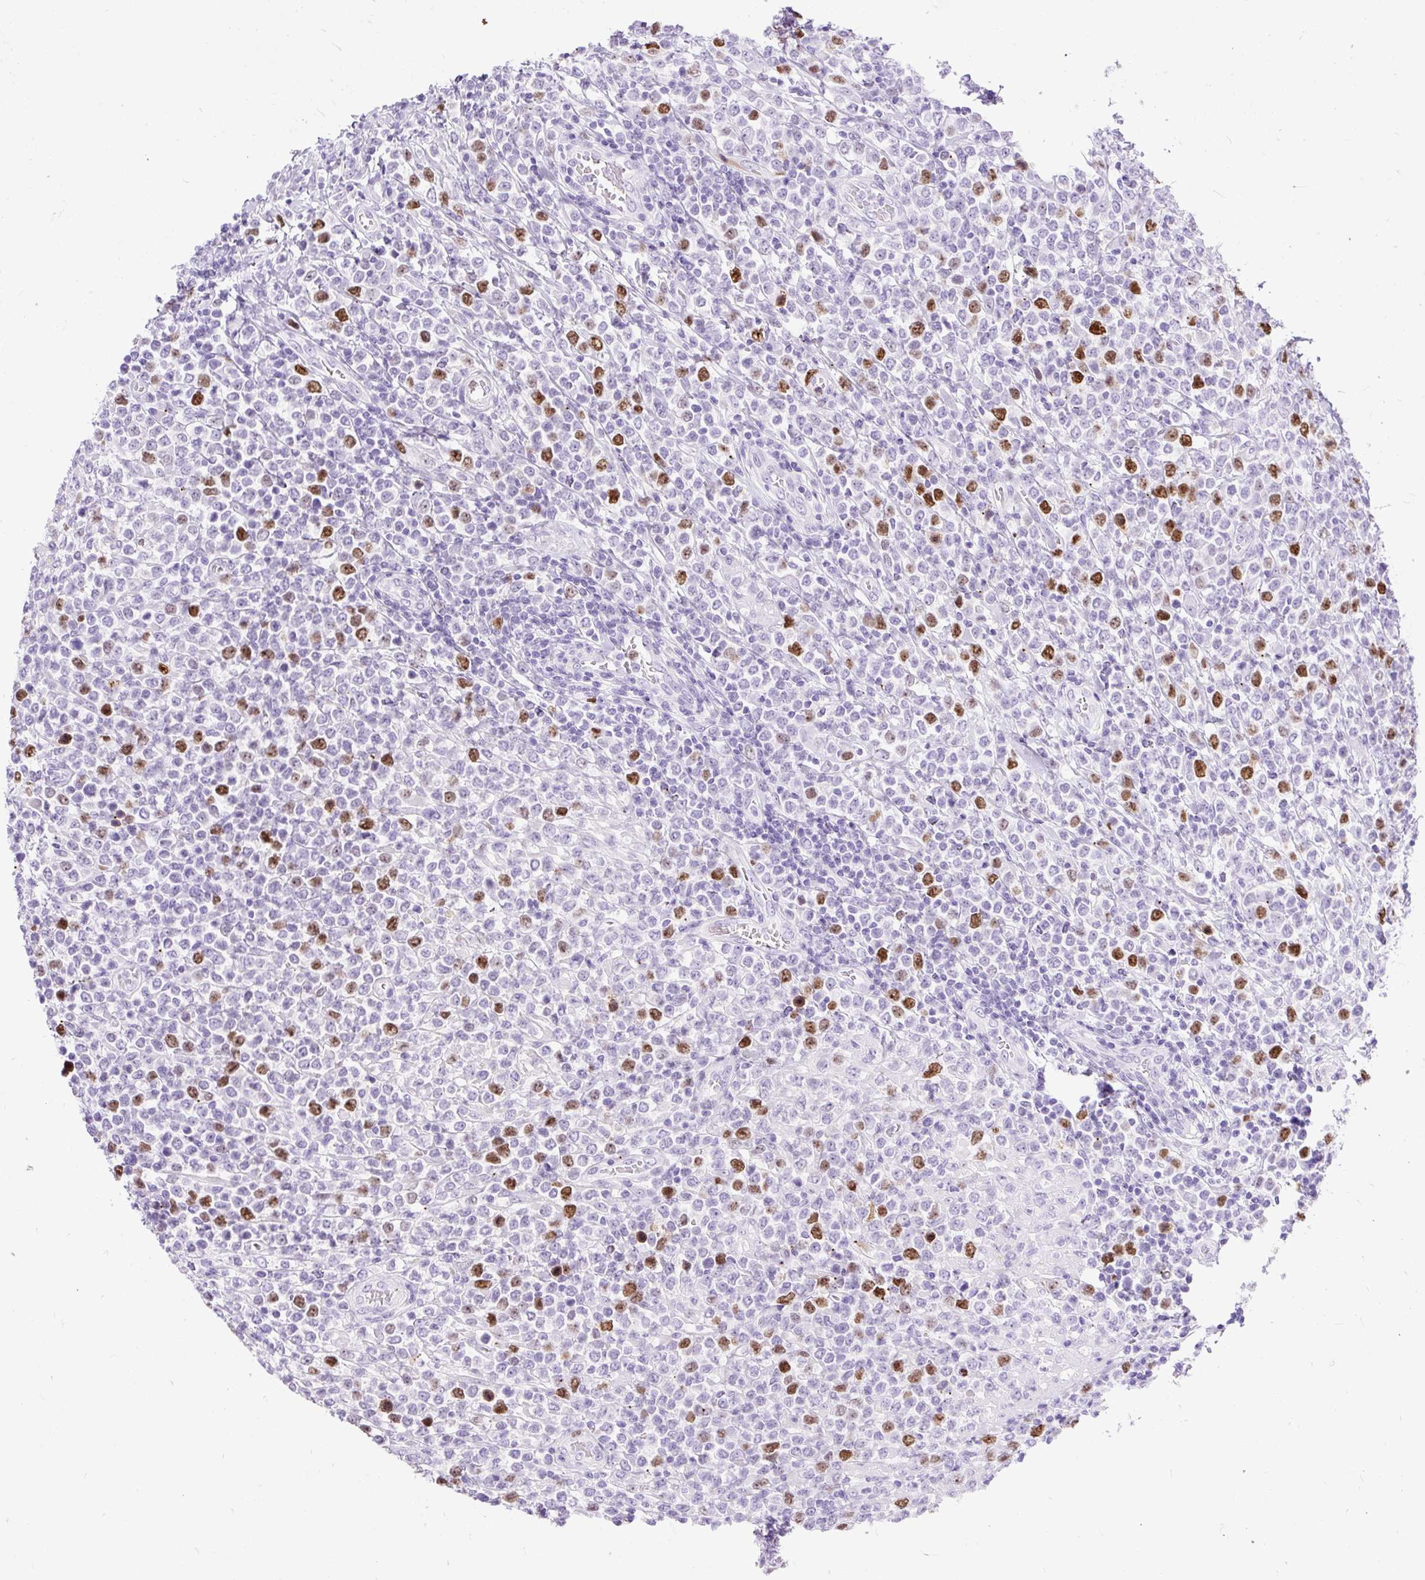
{"staining": {"intensity": "strong", "quantity": "<25%", "location": "nuclear"}, "tissue": "lymphoma", "cell_type": "Tumor cells", "image_type": "cancer", "snomed": [{"axis": "morphology", "description": "Malignant lymphoma, non-Hodgkin's type, High grade"}, {"axis": "topography", "description": "Soft tissue"}], "caption": "Tumor cells reveal strong nuclear staining in about <25% of cells in malignant lymphoma, non-Hodgkin's type (high-grade).", "gene": "RACGAP1", "patient": {"sex": "female", "age": 56}}